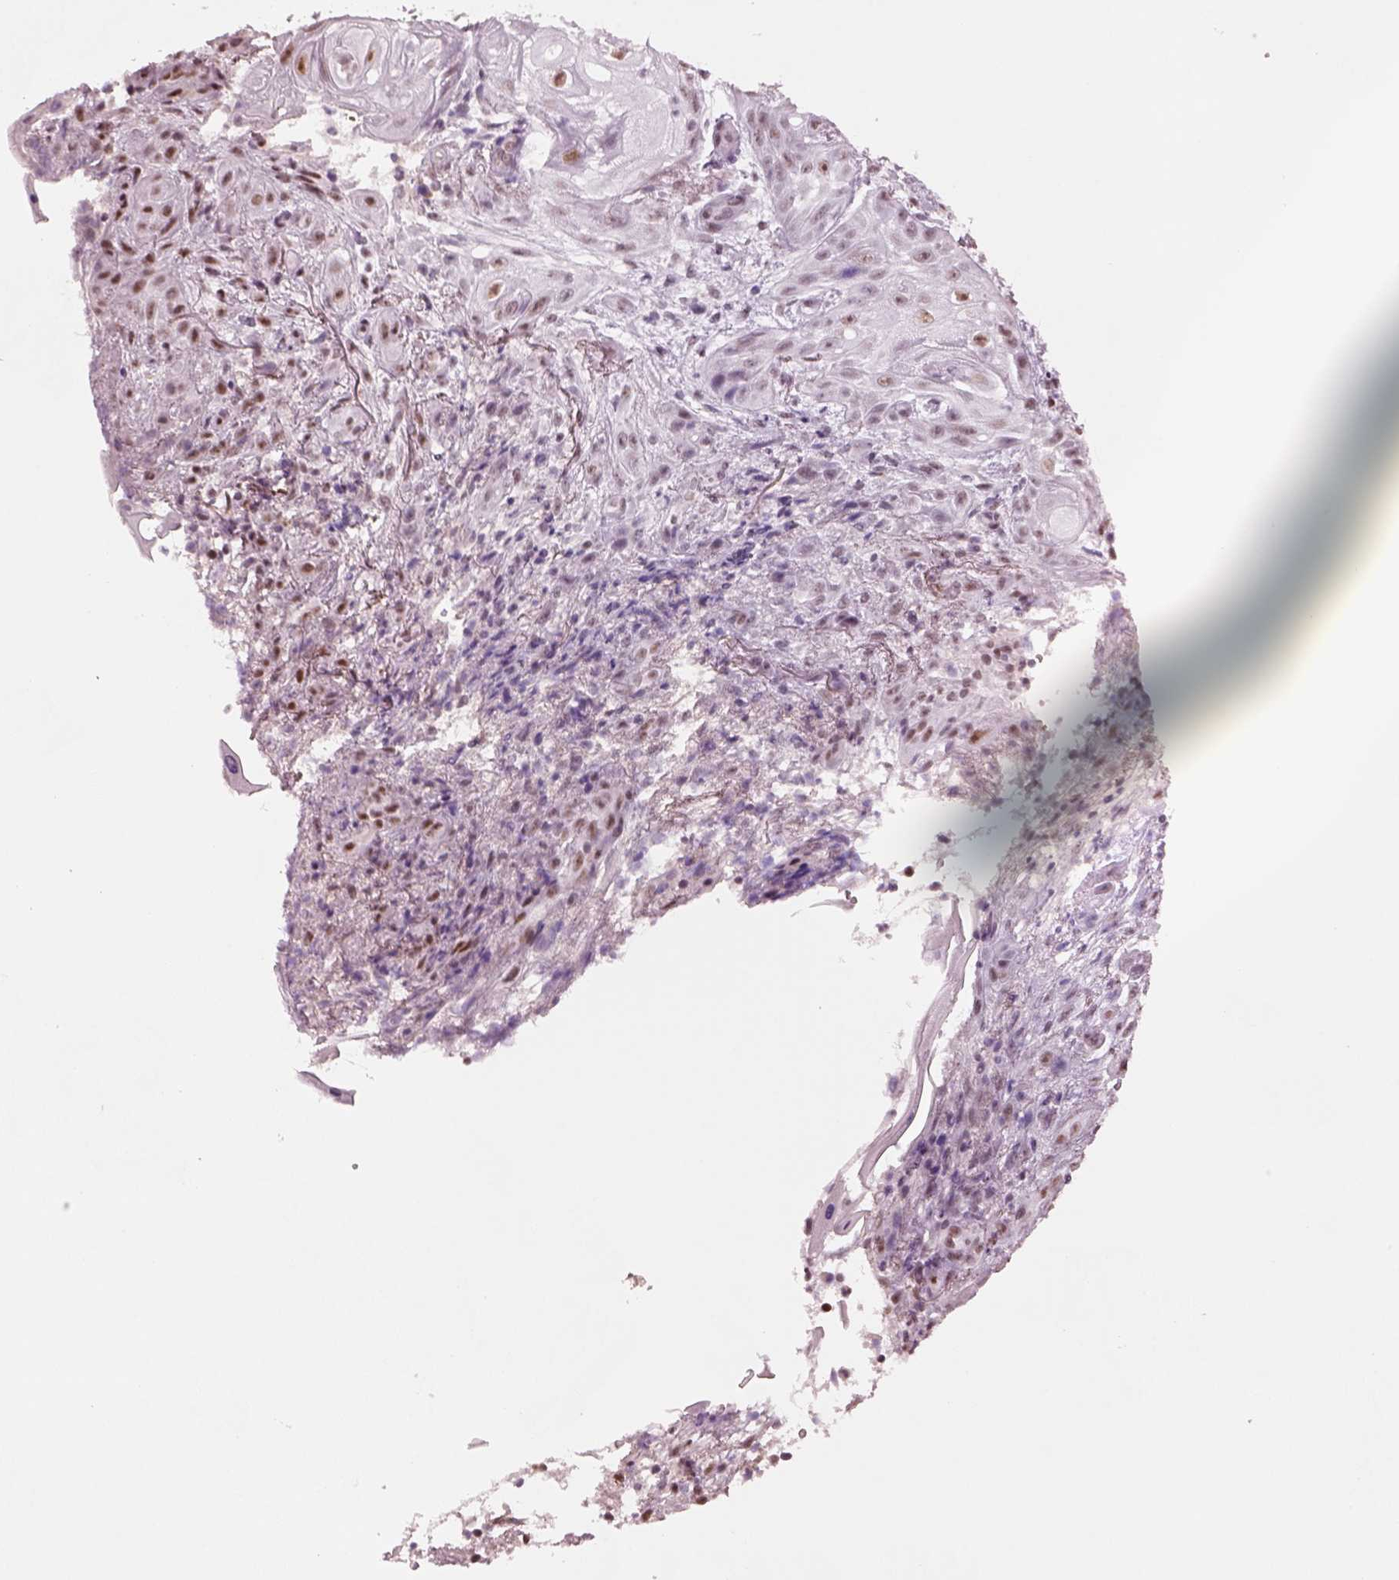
{"staining": {"intensity": "moderate", "quantity": ">75%", "location": "nuclear"}, "tissue": "skin cancer", "cell_type": "Tumor cells", "image_type": "cancer", "snomed": [{"axis": "morphology", "description": "Squamous cell carcinoma, NOS"}, {"axis": "topography", "description": "Skin"}], "caption": "This is an image of immunohistochemistry (IHC) staining of skin cancer, which shows moderate positivity in the nuclear of tumor cells.", "gene": "SEPHS1", "patient": {"sex": "male", "age": 62}}